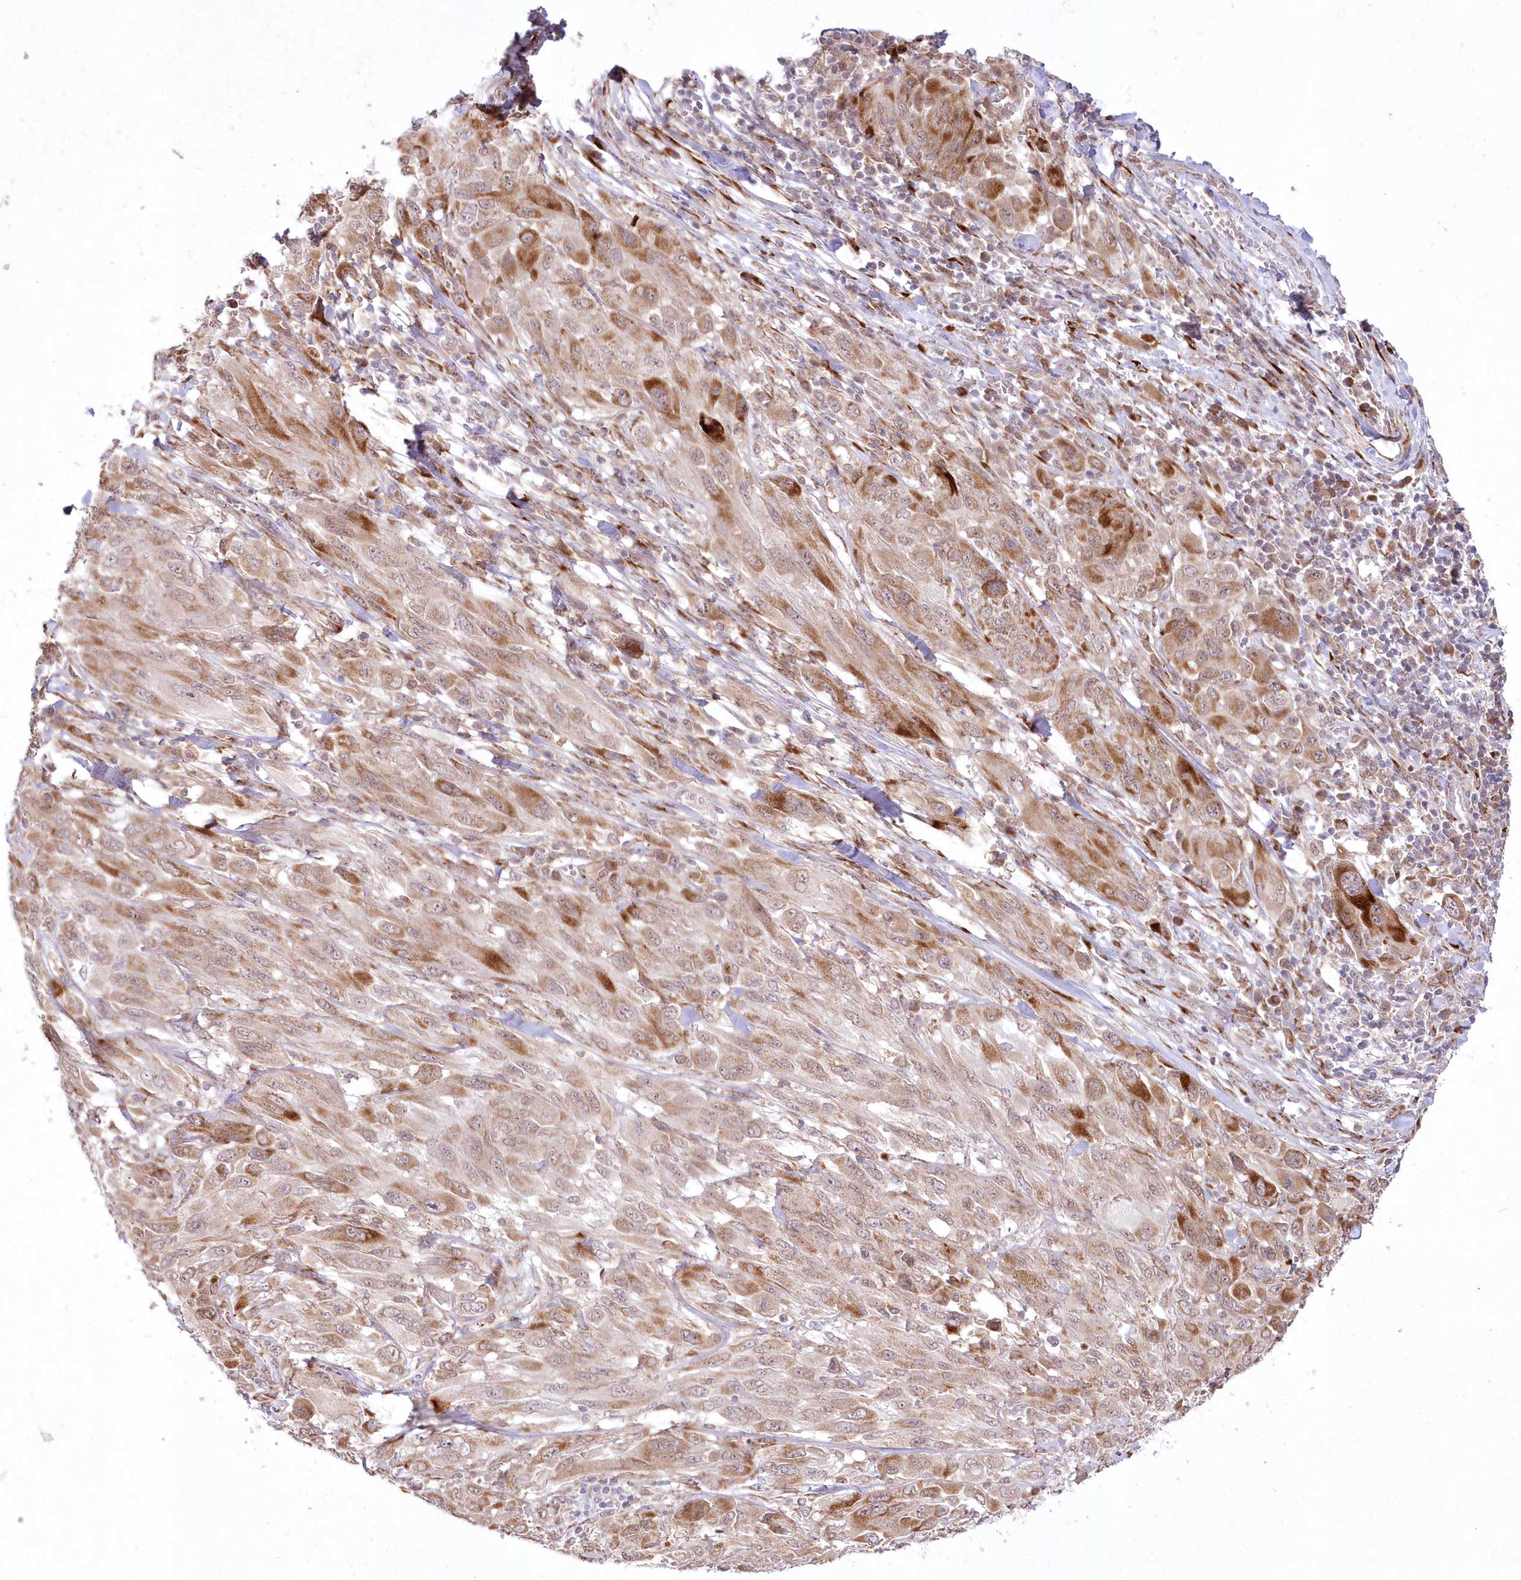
{"staining": {"intensity": "strong", "quantity": "25%-75%", "location": "cytoplasmic/membranous"}, "tissue": "melanoma", "cell_type": "Tumor cells", "image_type": "cancer", "snomed": [{"axis": "morphology", "description": "Malignant melanoma, NOS"}, {"axis": "topography", "description": "Skin"}], "caption": "Strong cytoplasmic/membranous protein staining is present in approximately 25%-75% of tumor cells in malignant melanoma.", "gene": "LDB1", "patient": {"sex": "female", "age": 91}}